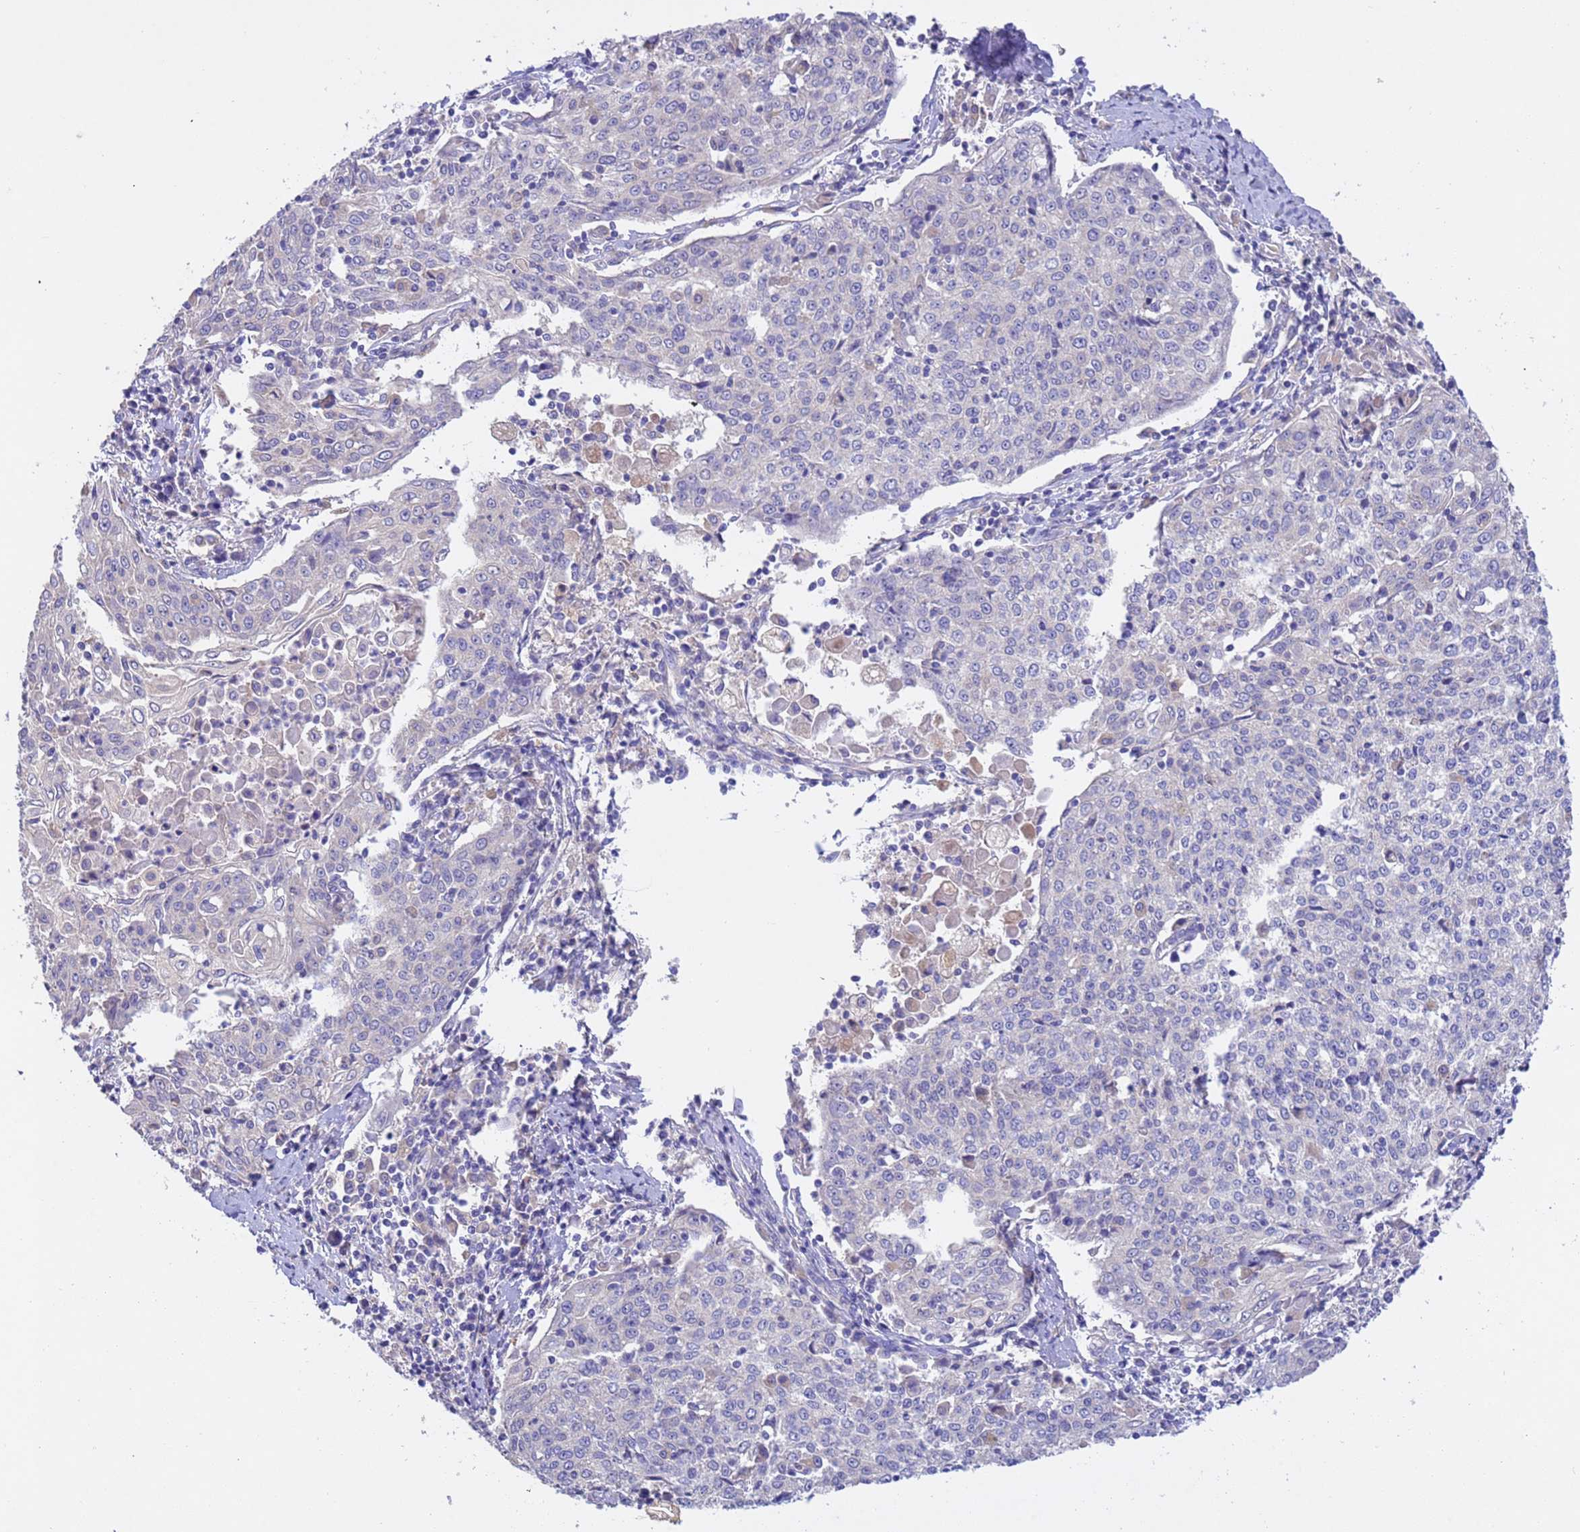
{"staining": {"intensity": "negative", "quantity": "none", "location": "none"}, "tissue": "cervical cancer", "cell_type": "Tumor cells", "image_type": "cancer", "snomed": [{"axis": "morphology", "description": "Squamous cell carcinoma, NOS"}, {"axis": "topography", "description": "Cervix"}], "caption": "This is an immunohistochemistry photomicrograph of human cervical squamous cell carcinoma. There is no expression in tumor cells.", "gene": "SRL", "patient": {"sex": "female", "age": 48}}